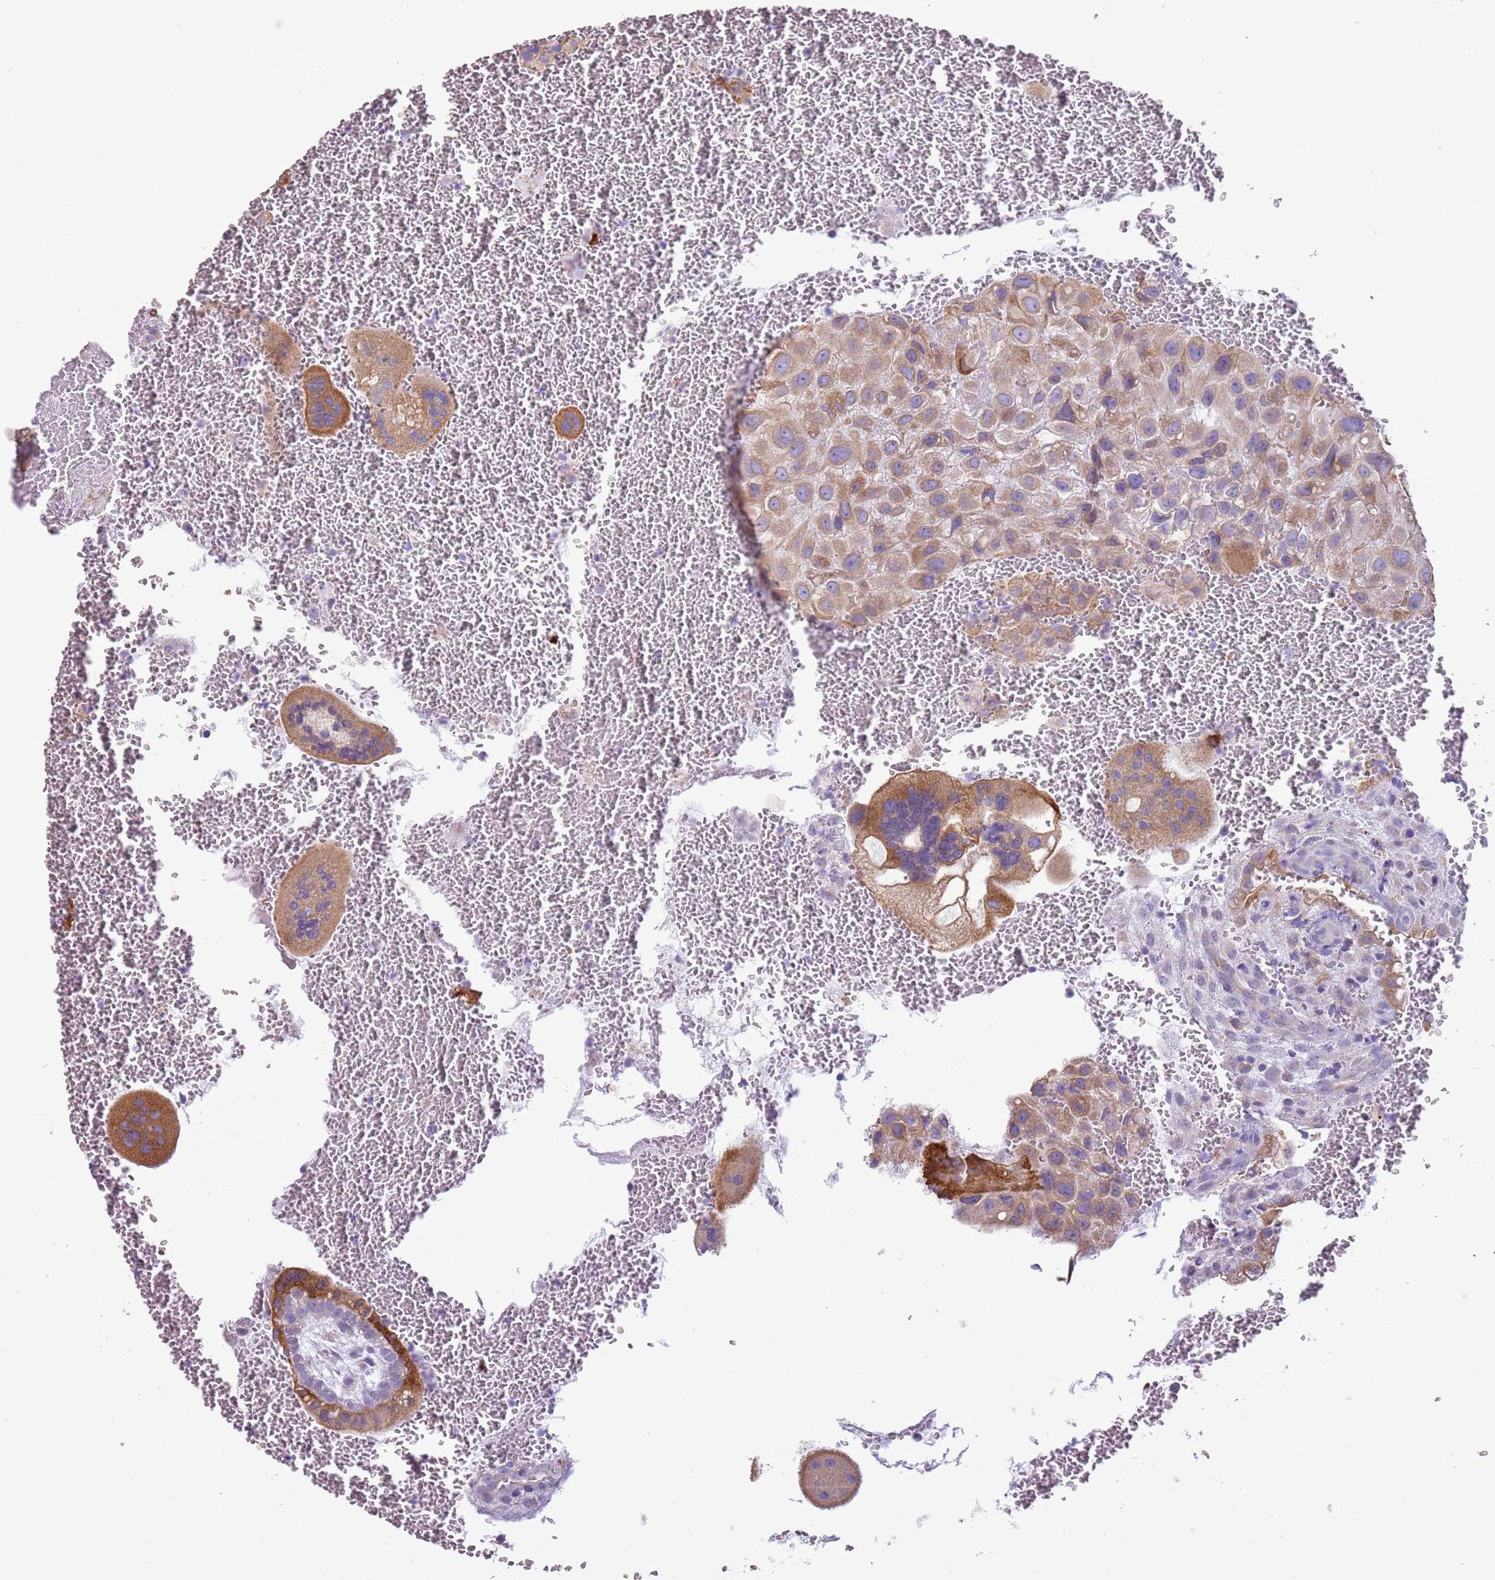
{"staining": {"intensity": "moderate", "quantity": "<25%", "location": "cytoplasmic/membranous"}, "tissue": "placenta", "cell_type": "Decidual cells", "image_type": "normal", "snomed": [{"axis": "morphology", "description": "Normal tissue, NOS"}, {"axis": "topography", "description": "Placenta"}], "caption": "Immunohistochemistry (IHC) photomicrograph of benign human placenta stained for a protein (brown), which reveals low levels of moderate cytoplasmic/membranous staining in about <25% of decidual cells.", "gene": "OAF", "patient": {"sex": "female", "age": 35}}